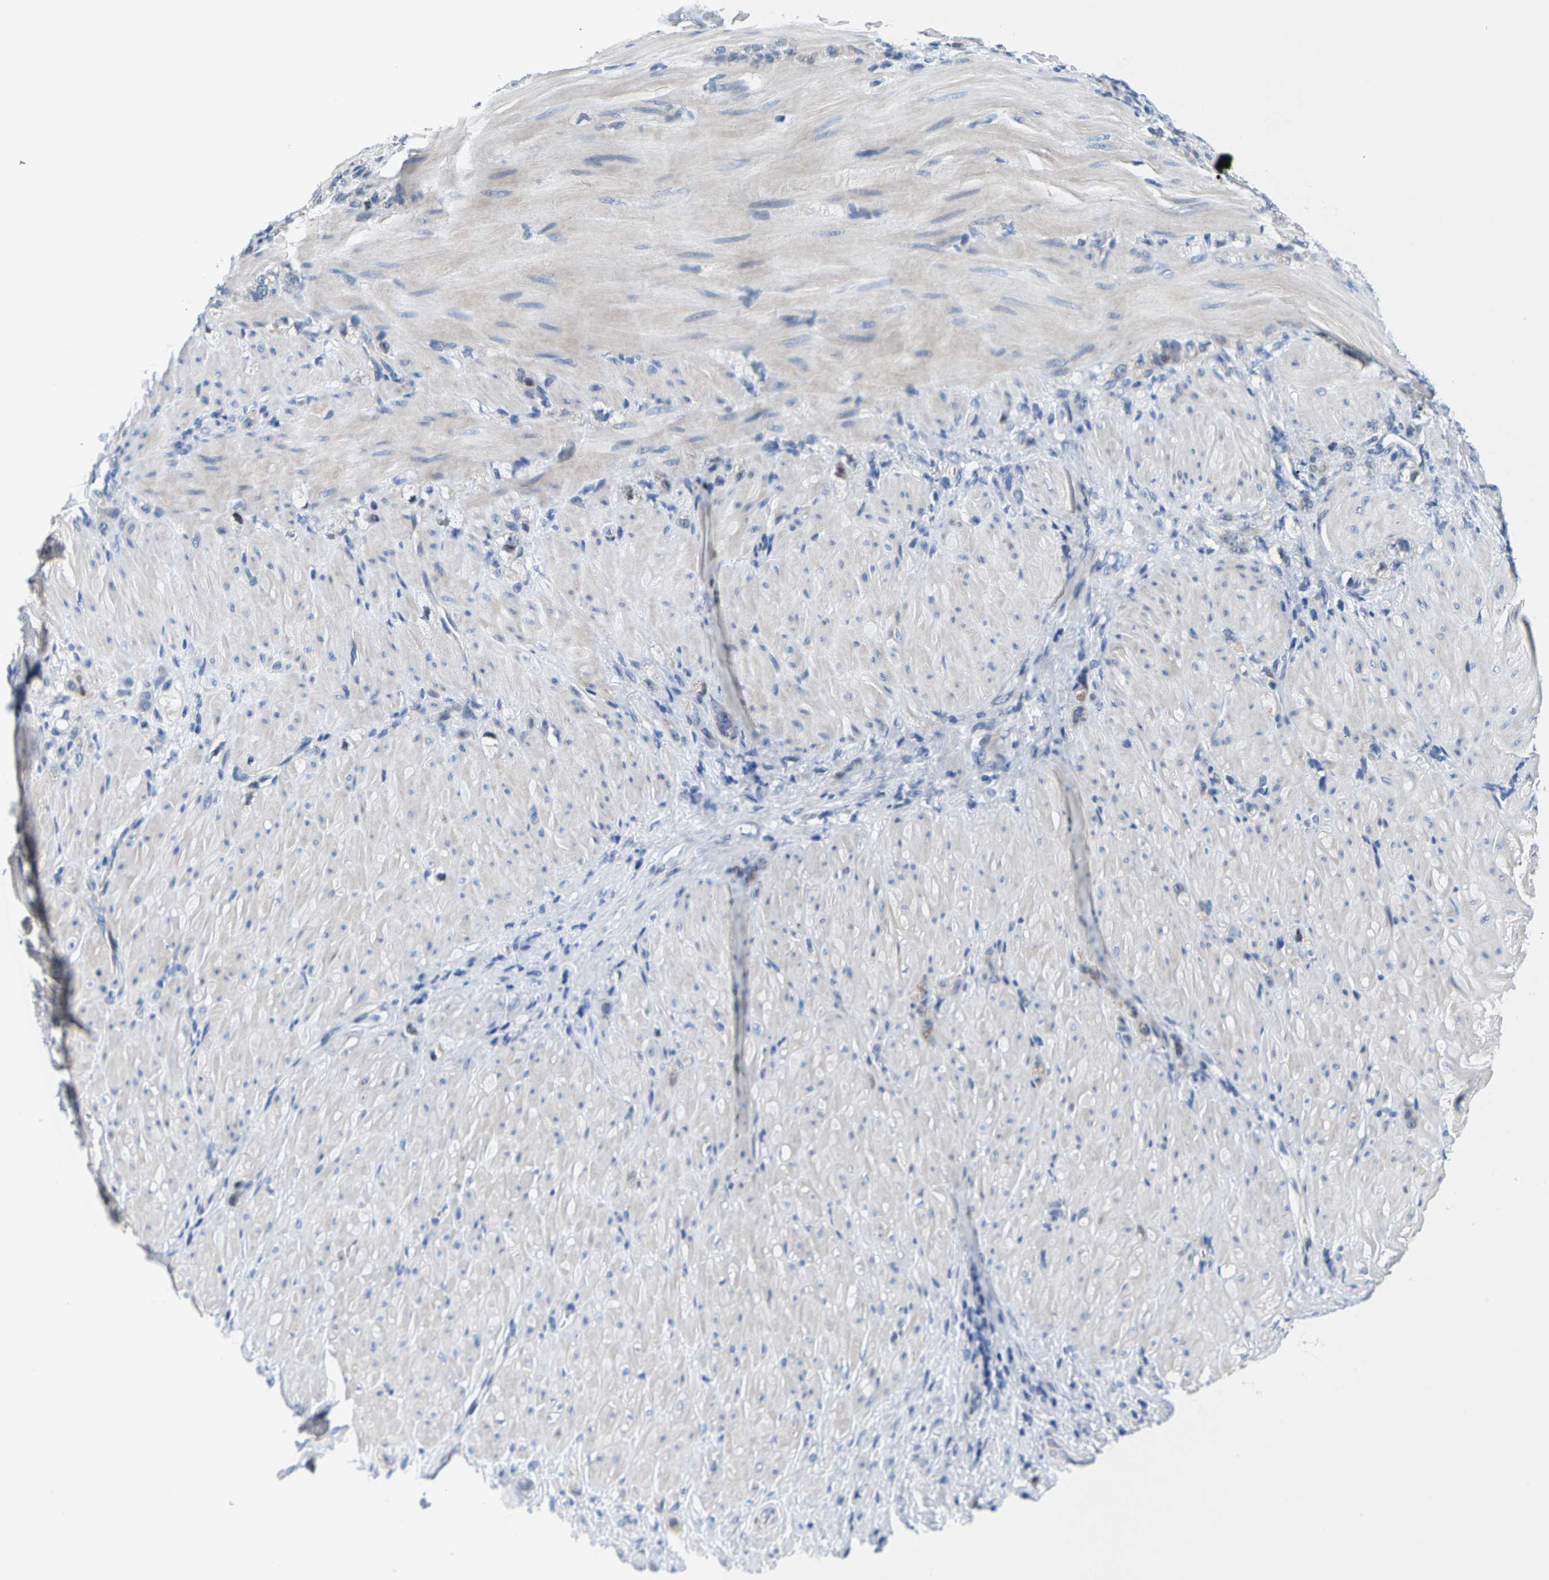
{"staining": {"intensity": "negative", "quantity": "none", "location": "none"}, "tissue": "stomach cancer", "cell_type": "Tumor cells", "image_type": "cancer", "snomed": [{"axis": "morphology", "description": "Normal tissue, NOS"}, {"axis": "morphology", "description": "Adenocarcinoma, NOS"}, {"axis": "topography", "description": "Stomach"}], "caption": "Adenocarcinoma (stomach) was stained to show a protein in brown. There is no significant staining in tumor cells. Brightfield microscopy of IHC stained with DAB (brown) and hematoxylin (blue), captured at high magnification.", "gene": "KLHL1", "patient": {"sex": "male", "age": 82}}